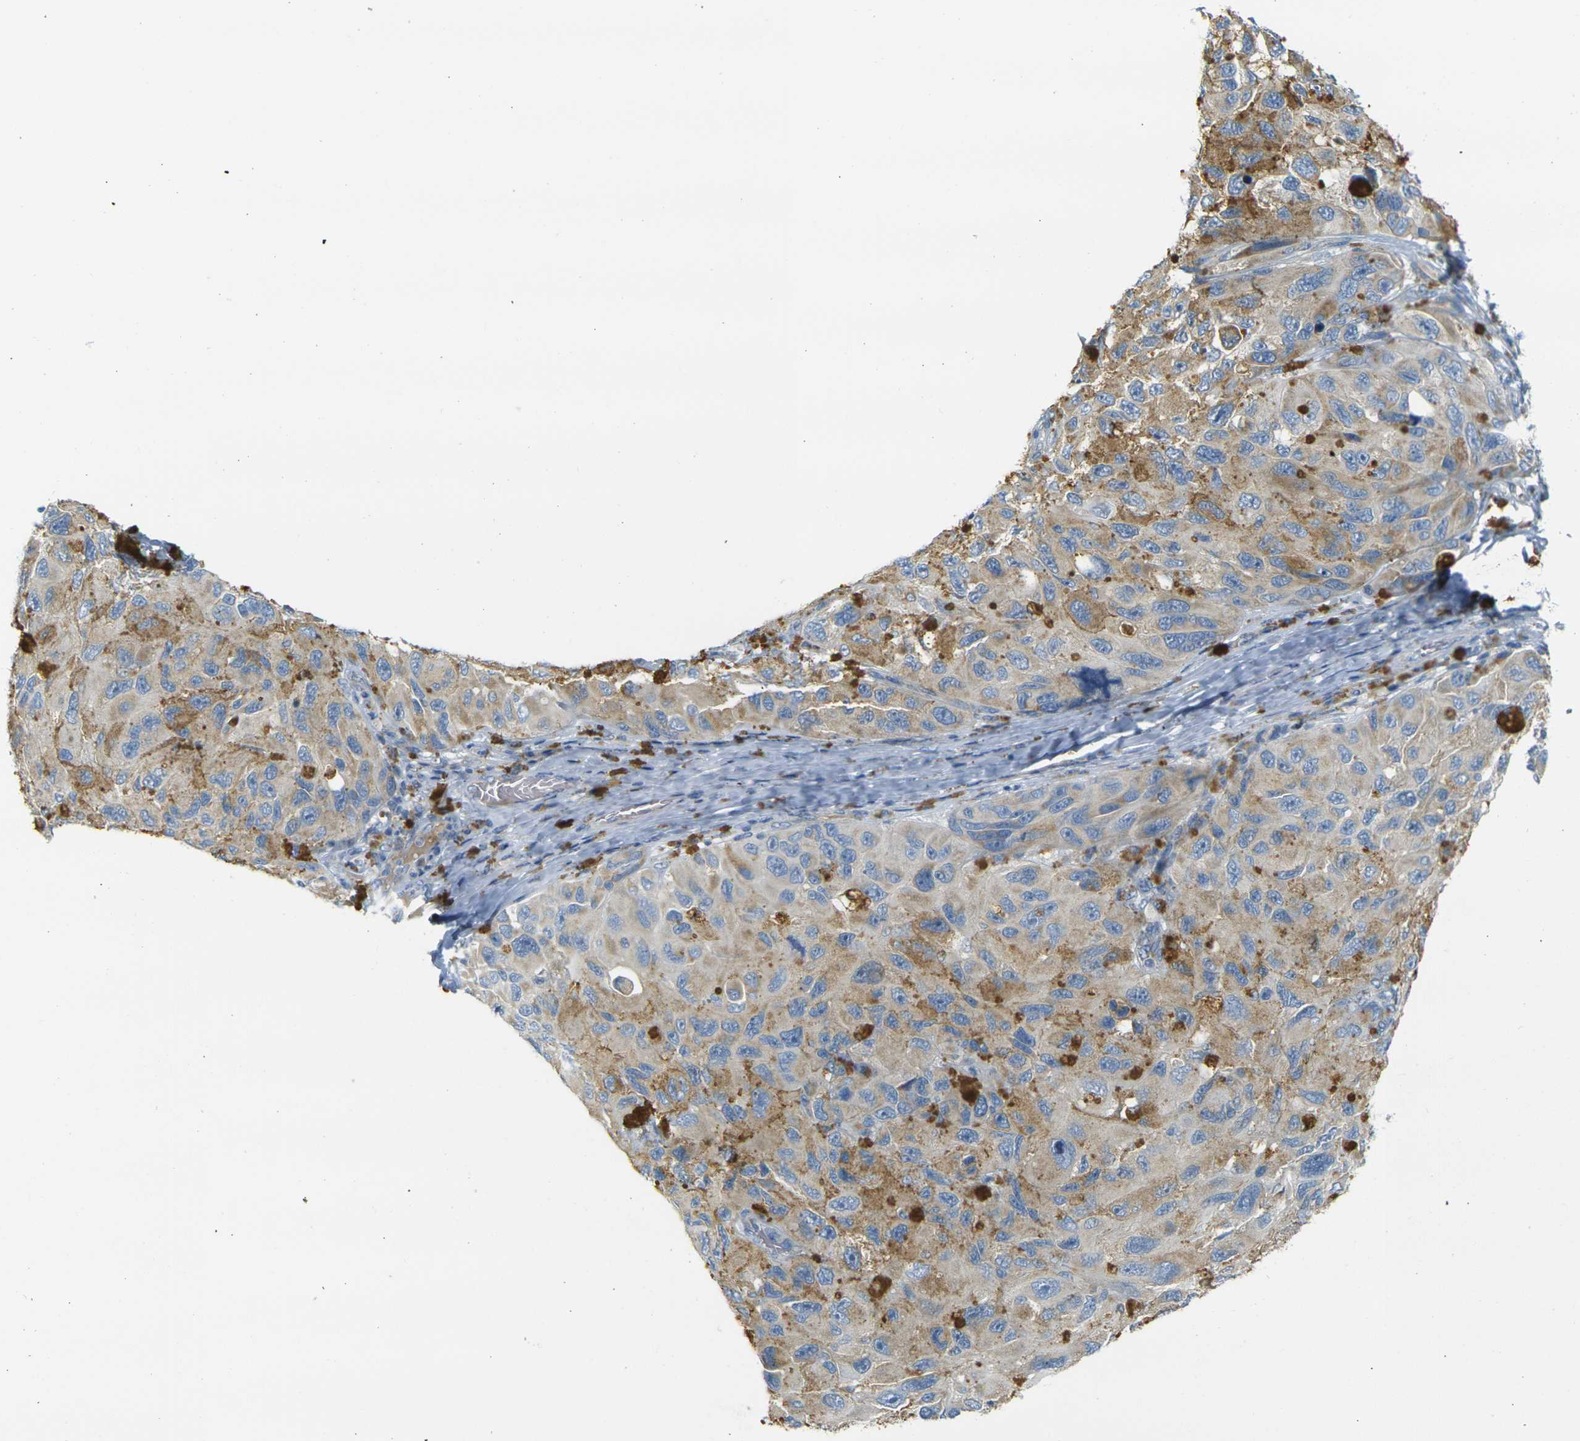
{"staining": {"intensity": "weak", "quantity": ">75%", "location": "cytoplasmic/membranous"}, "tissue": "melanoma", "cell_type": "Tumor cells", "image_type": "cancer", "snomed": [{"axis": "morphology", "description": "Malignant melanoma, NOS"}, {"axis": "topography", "description": "Skin"}], "caption": "High-magnification brightfield microscopy of malignant melanoma stained with DAB (3,3'-diaminobenzidine) (brown) and counterstained with hematoxylin (blue). tumor cells exhibit weak cytoplasmic/membranous staining is present in about>75% of cells. (DAB (3,3'-diaminobenzidine) IHC with brightfield microscopy, high magnification).", "gene": "PARD6B", "patient": {"sex": "female", "age": 73}}